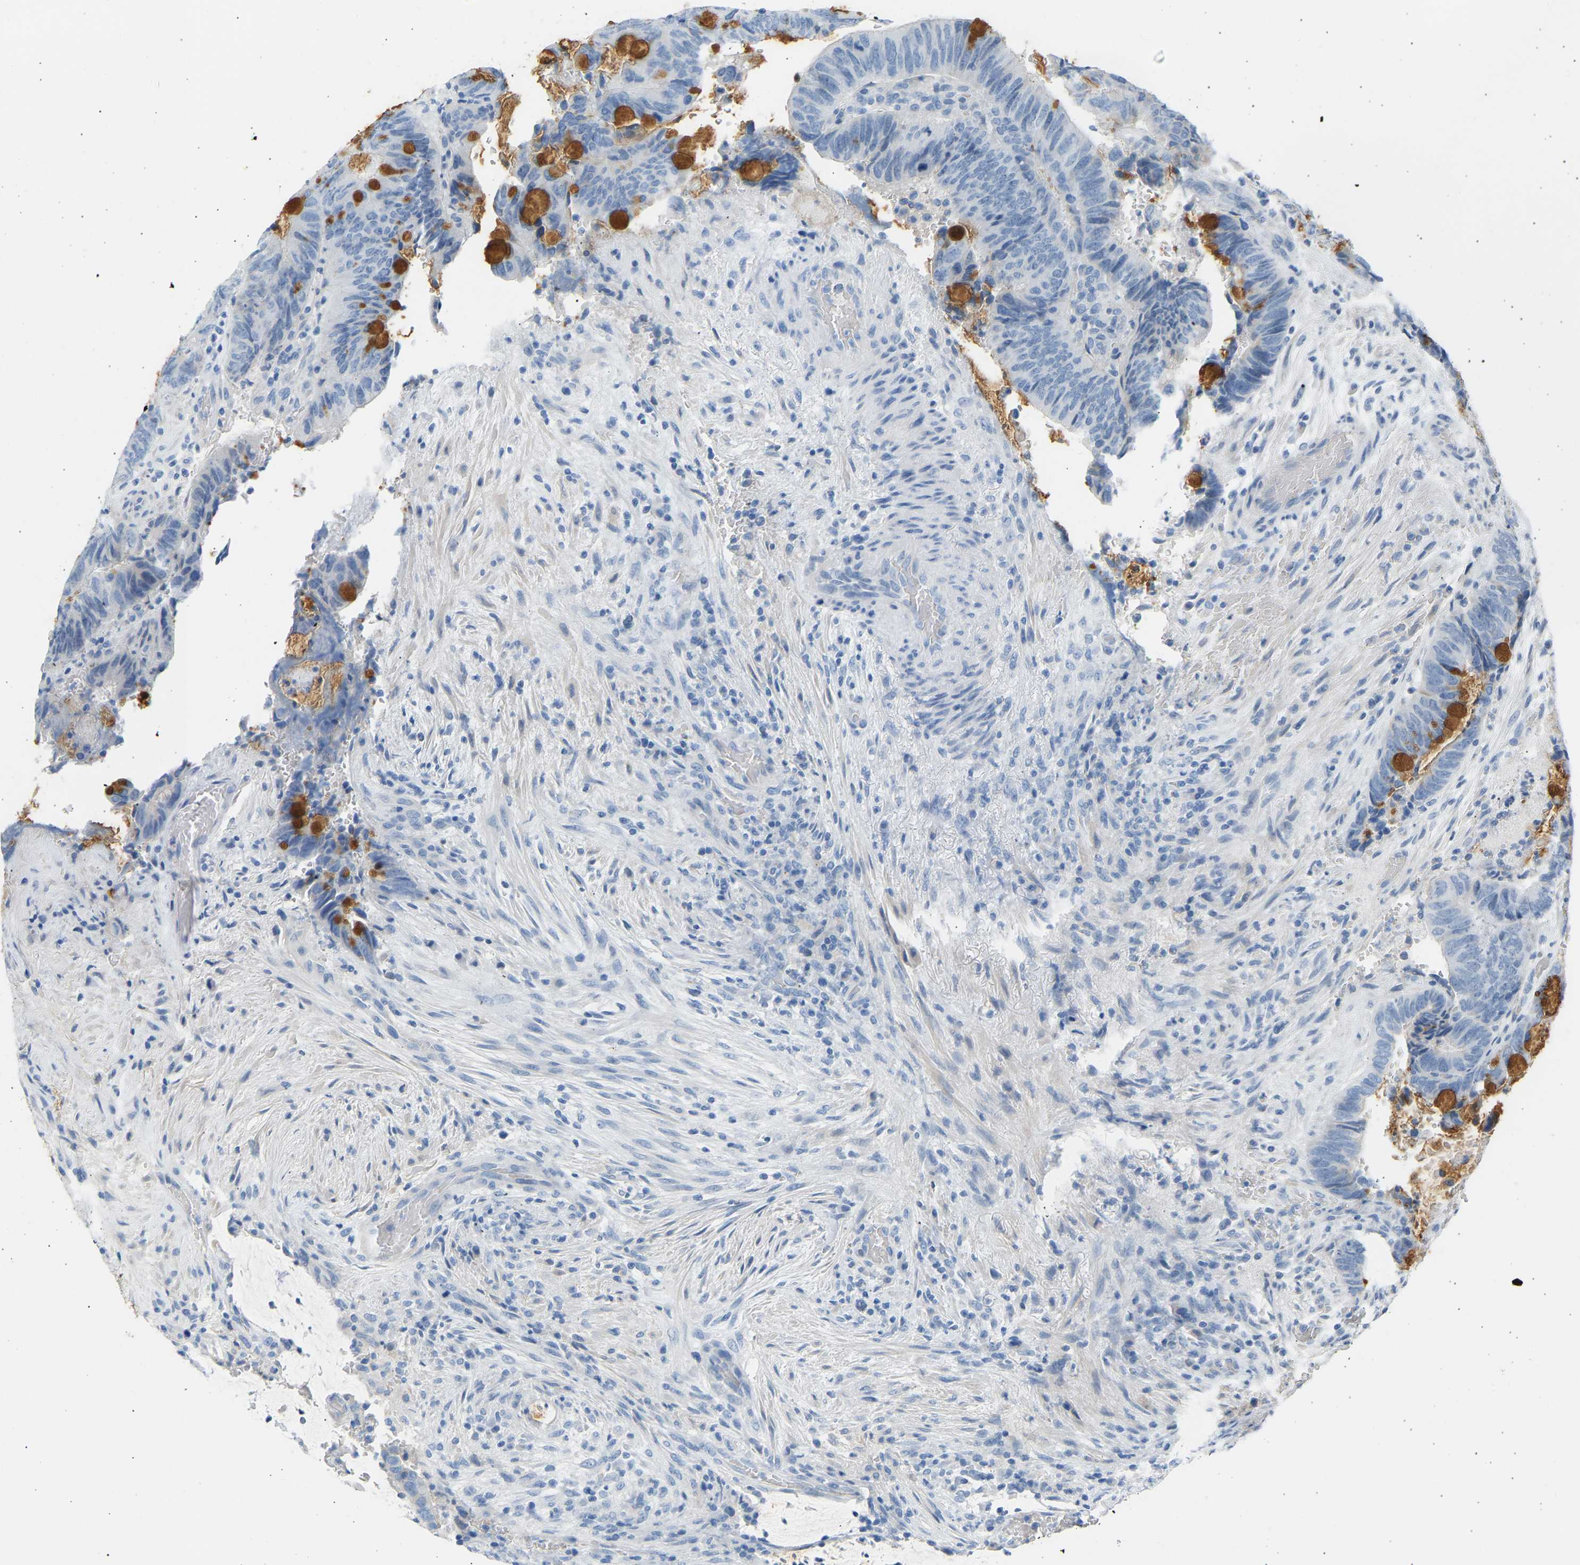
{"staining": {"intensity": "strong", "quantity": "<25%", "location": "cytoplasmic/membranous"}, "tissue": "colorectal cancer", "cell_type": "Tumor cells", "image_type": "cancer", "snomed": [{"axis": "morphology", "description": "Normal tissue, NOS"}, {"axis": "morphology", "description": "Adenocarcinoma, NOS"}, {"axis": "topography", "description": "Rectum"}, {"axis": "topography", "description": "Peripheral nerve tissue"}], "caption": "Immunohistochemical staining of colorectal adenocarcinoma reveals medium levels of strong cytoplasmic/membranous protein expression in approximately <25% of tumor cells.", "gene": "GNAS", "patient": {"sex": "male", "age": 92}}